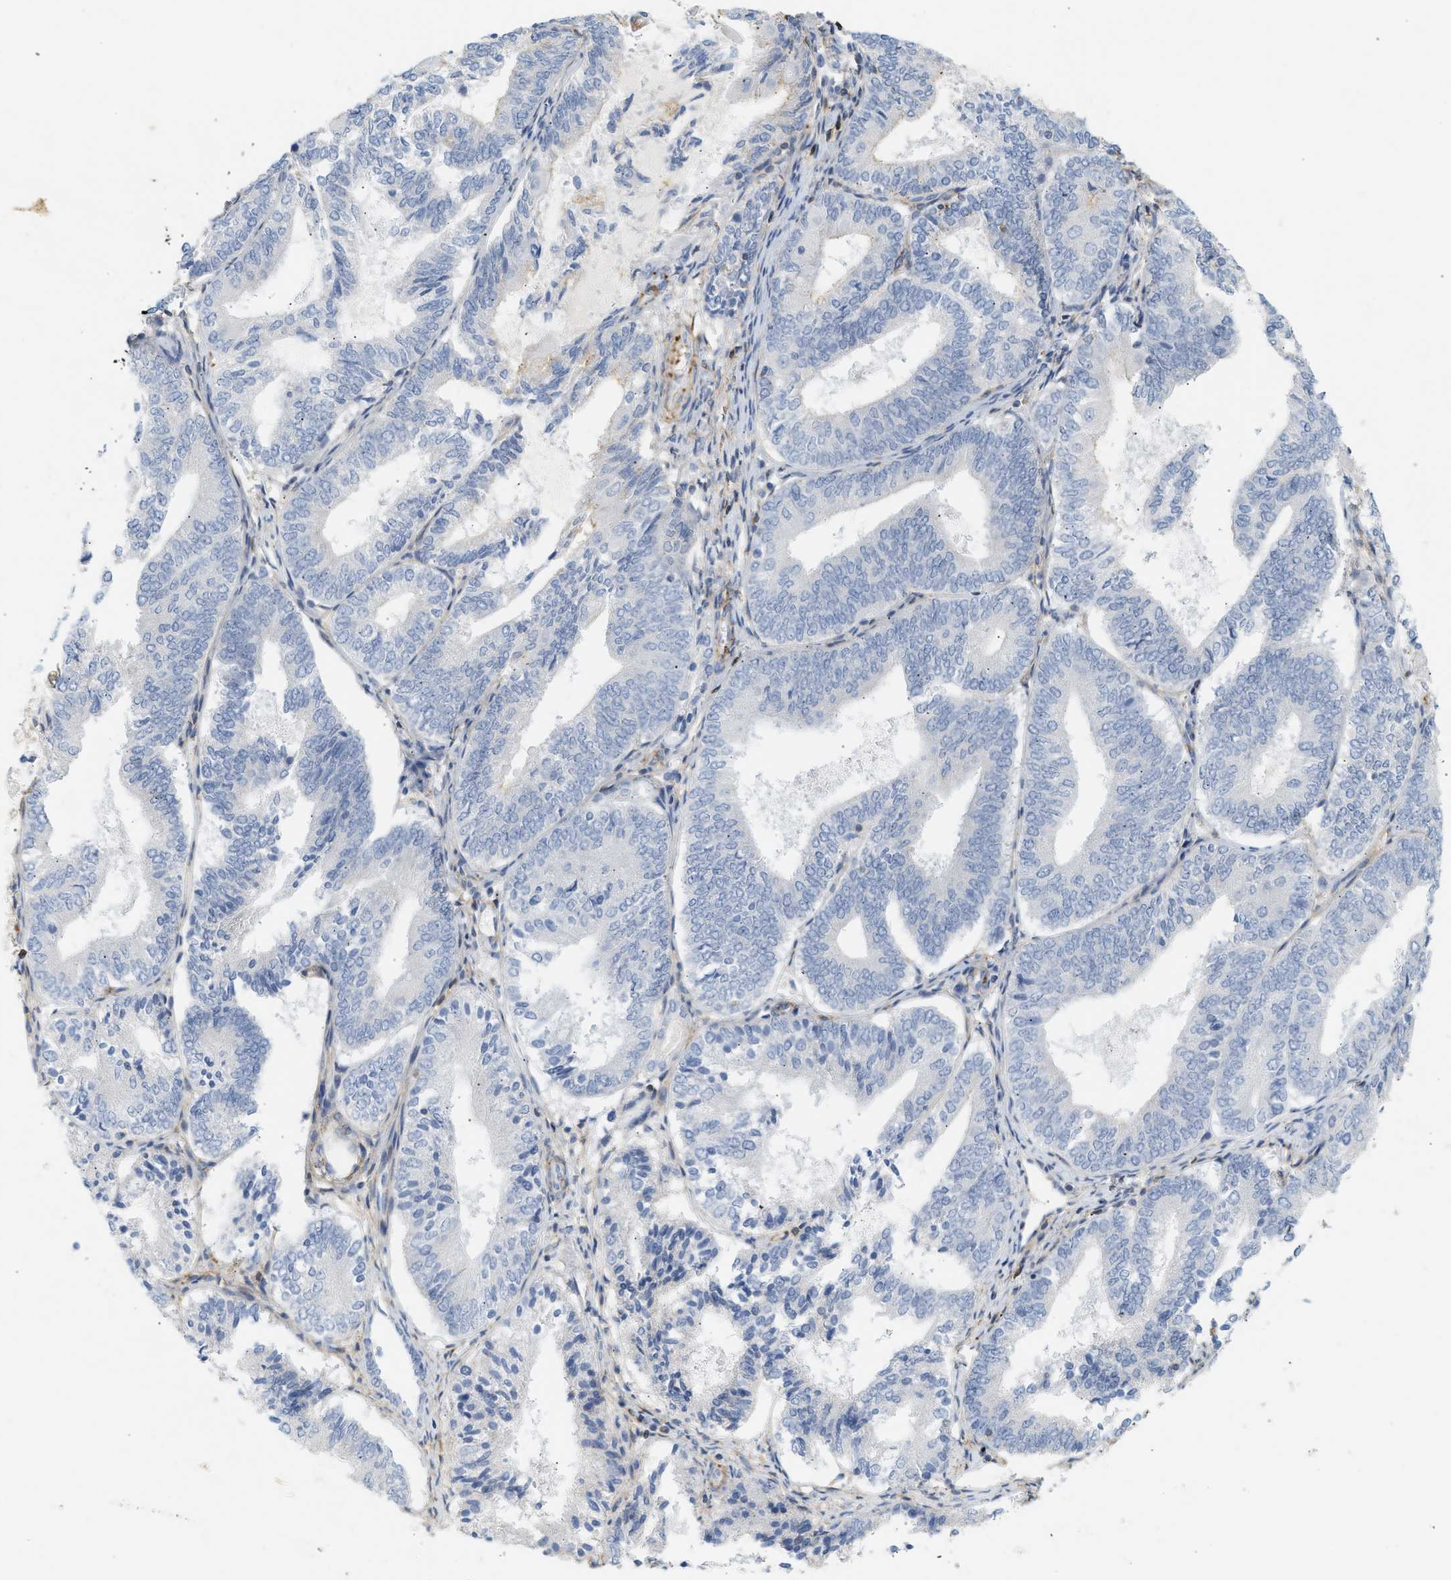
{"staining": {"intensity": "negative", "quantity": "none", "location": "none"}, "tissue": "endometrial cancer", "cell_type": "Tumor cells", "image_type": "cancer", "snomed": [{"axis": "morphology", "description": "Adenocarcinoma, NOS"}, {"axis": "topography", "description": "Endometrium"}], "caption": "DAB (3,3'-diaminobenzidine) immunohistochemical staining of endometrial cancer shows no significant positivity in tumor cells.", "gene": "BVES", "patient": {"sex": "female", "age": 81}}